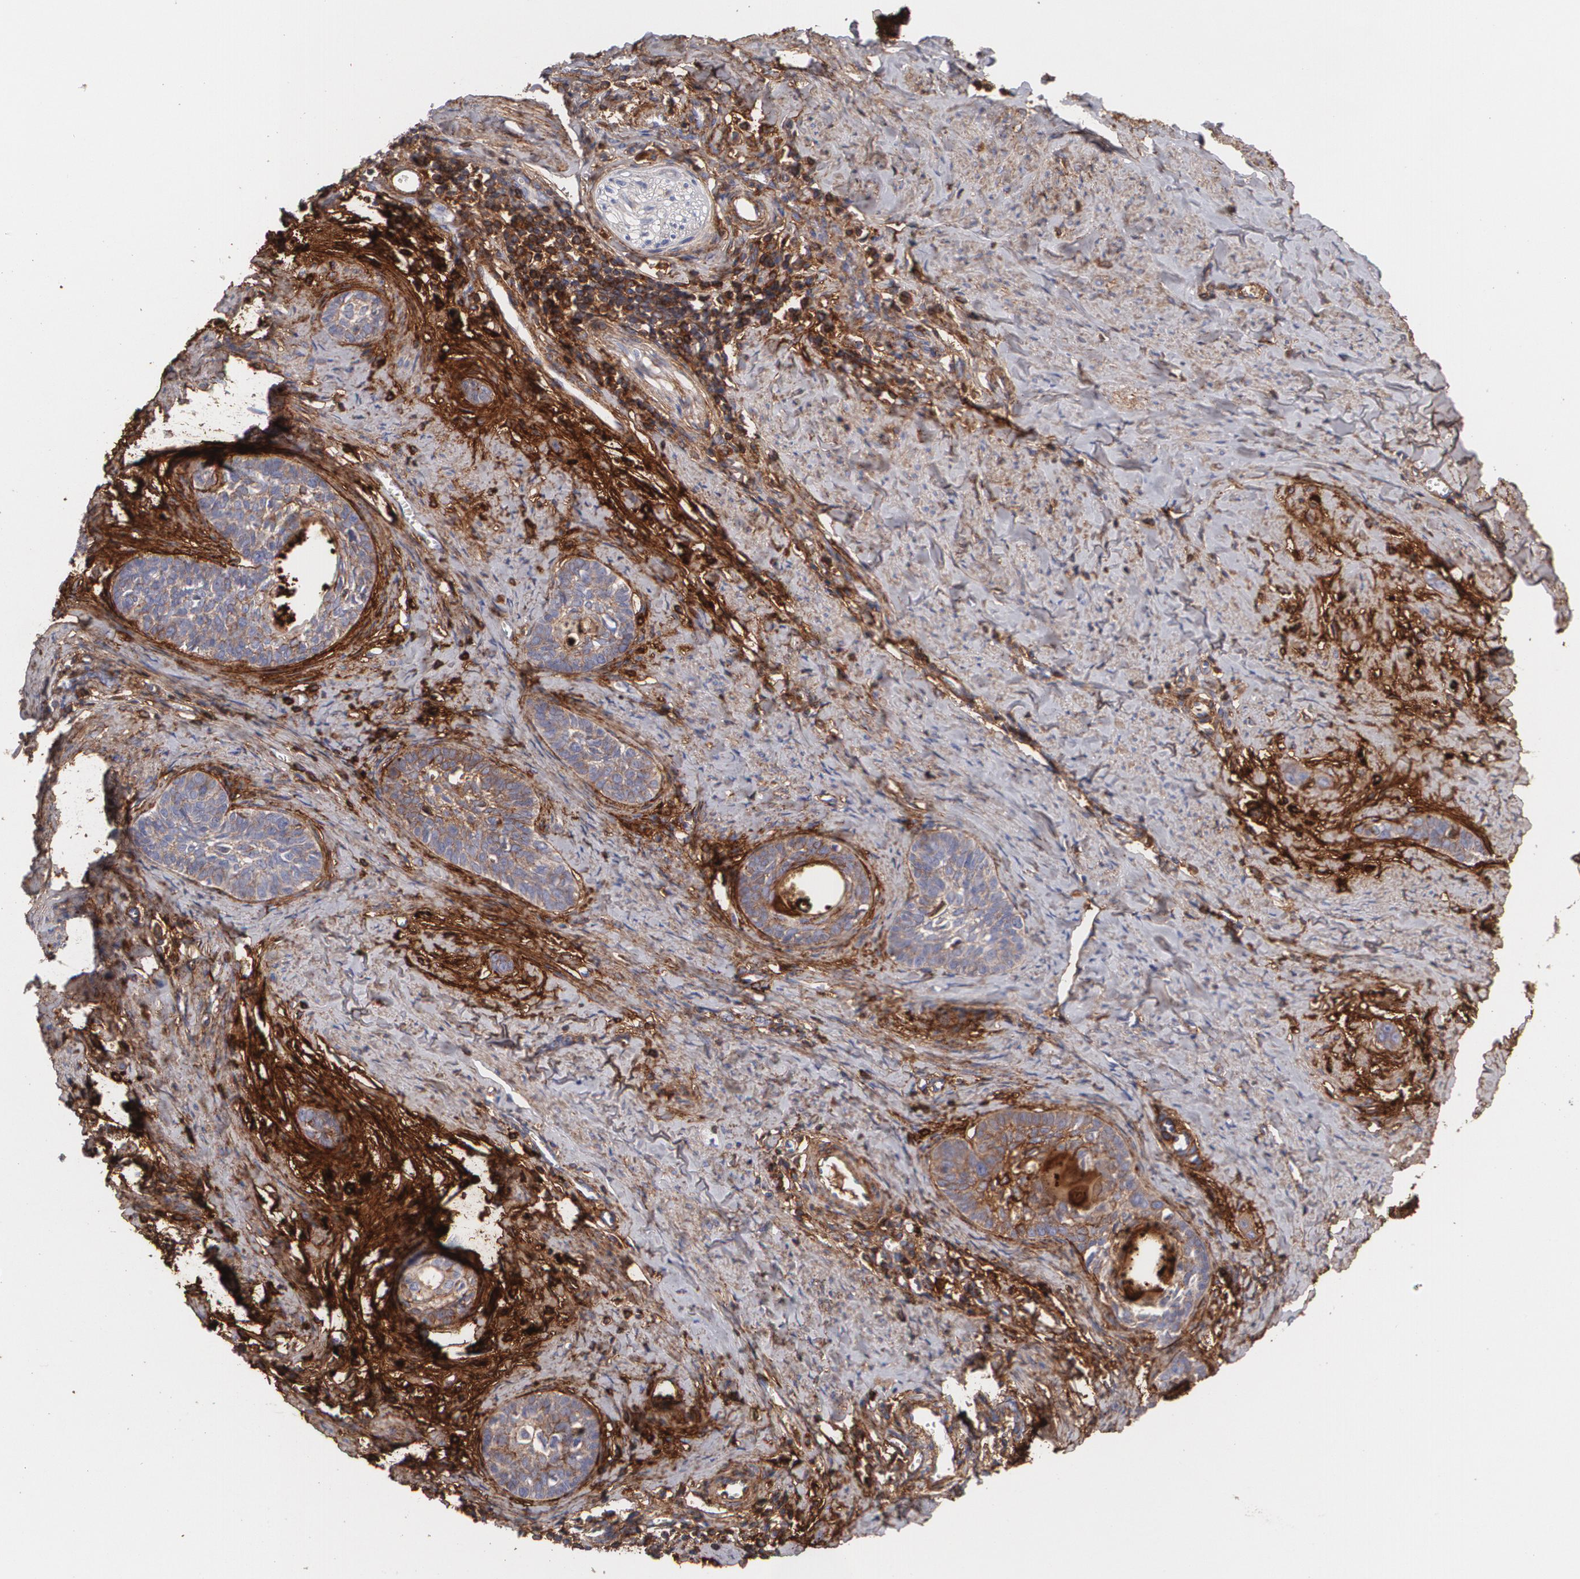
{"staining": {"intensity": "weak", "quantity": ">75%", "location": "cytoplasmic/membranous"}, "tissue": "cervical cancer", "cell_type": "Tumor cells", "image_type": "cancer", "snomed": [{"axis": "morphology", "description": "Squamous cell carcinoma, NOS"}, {"axis": "topography", "description": "Cervix"}], "caption": "High-power microscopy captured an immunohistochemistry histopathology image of squamous cell carcinoma (cervical), revealing weak cytoplasmic/membranous staining in approximately >75% of tumor cells.", "gene": "FBLN1", "patient": {"sex": "female", "age": 33}}